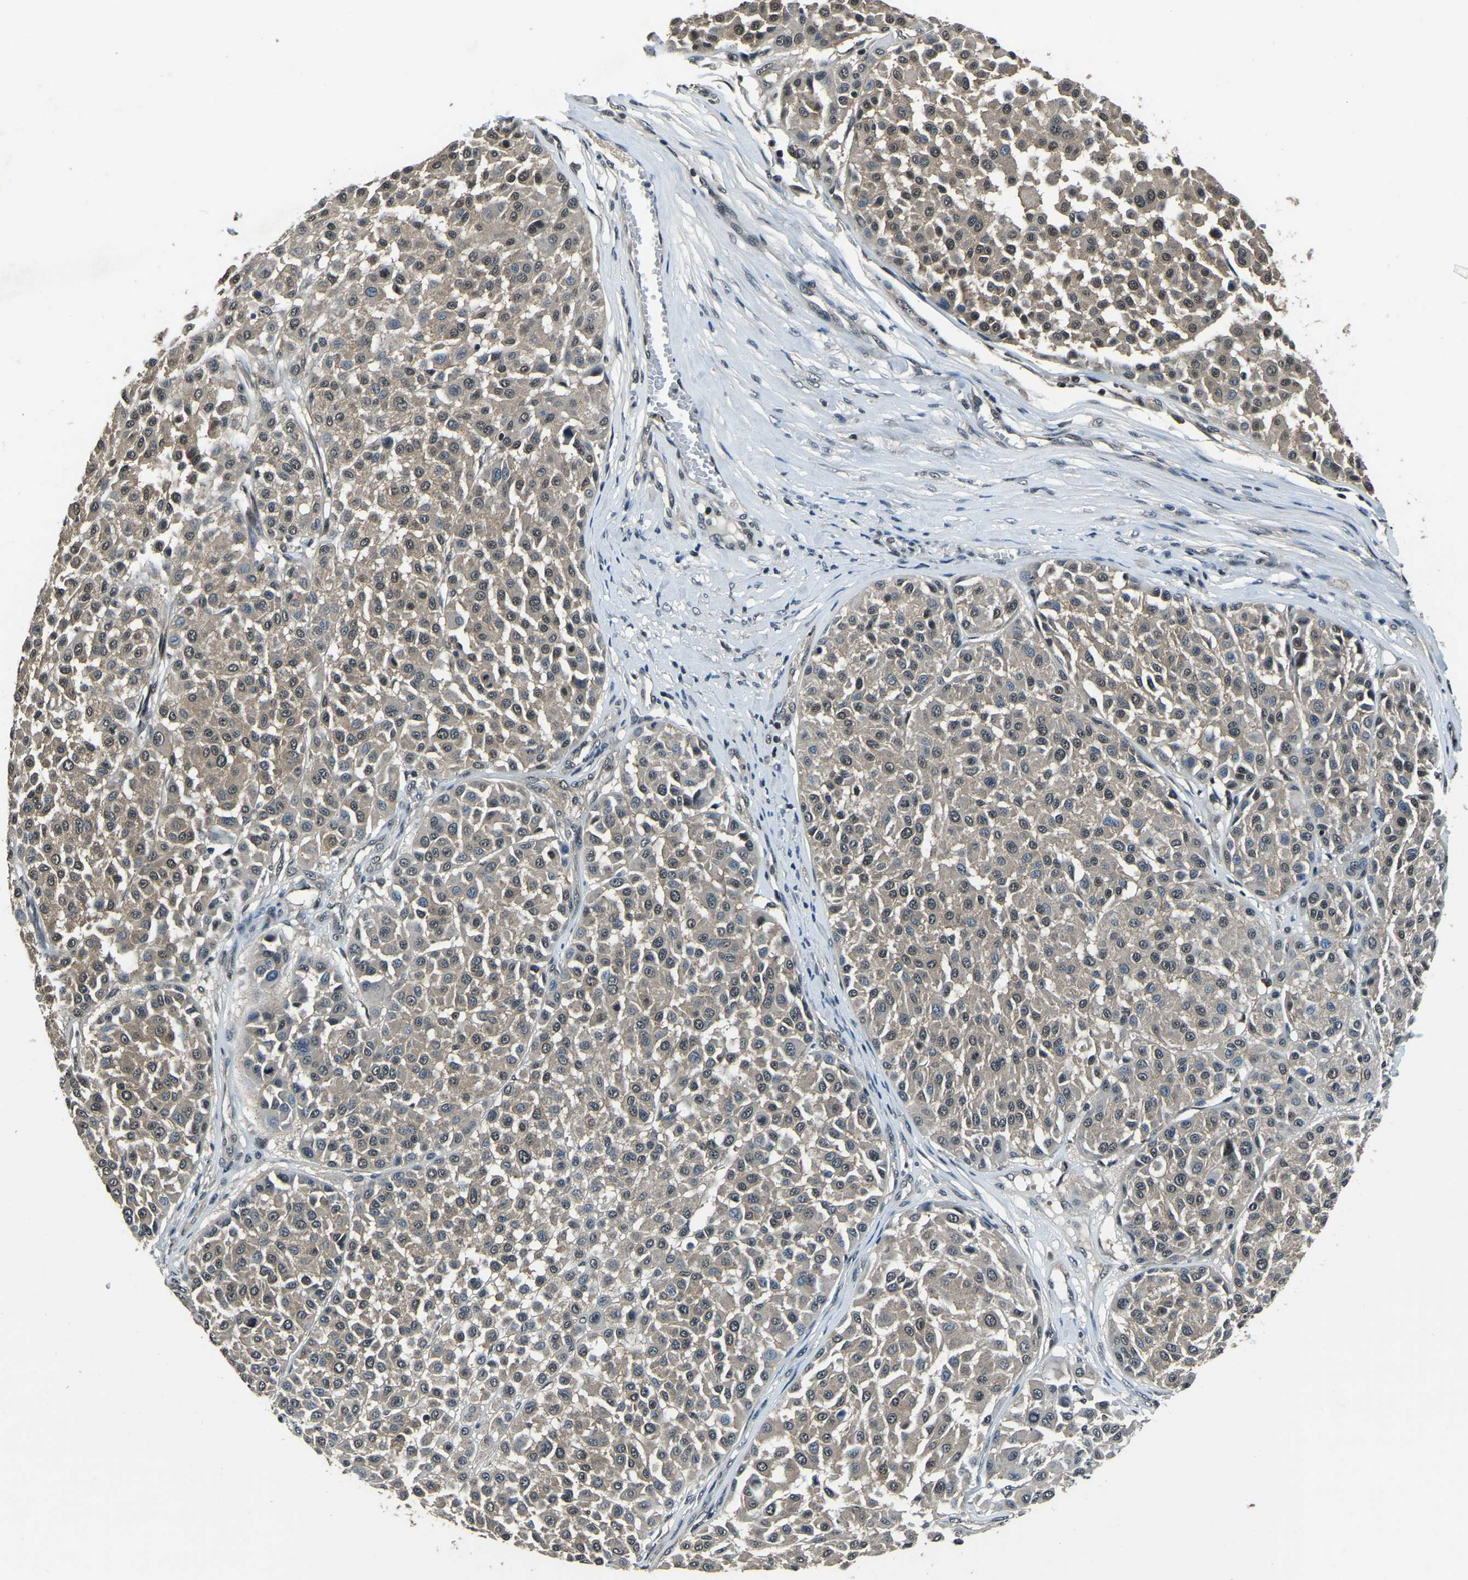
{"staining": {"intensity": "weak", "quantity": ">75%", "location": "cytoplasmic/membranous"}, "tissue": "melanoma", "cell_type": "Tumor cells", "image_type": "cancer", "snomed": [{"axis": "morphology", "description": "Malignant melanoma, Metastatic site"}, {"axis": "topography", "description": "Soft tissue"}], "caption": "This histopathology image exhibits melanoma stained with immunohistochemistry to label a protein in brown. The cytoplasmic/membranous of tumor cells show weak positivity for the protein. Nuclei are counter-stained blue.", "gene": "ANKIB1", "patient": {"sex": "male", "age": 41}}